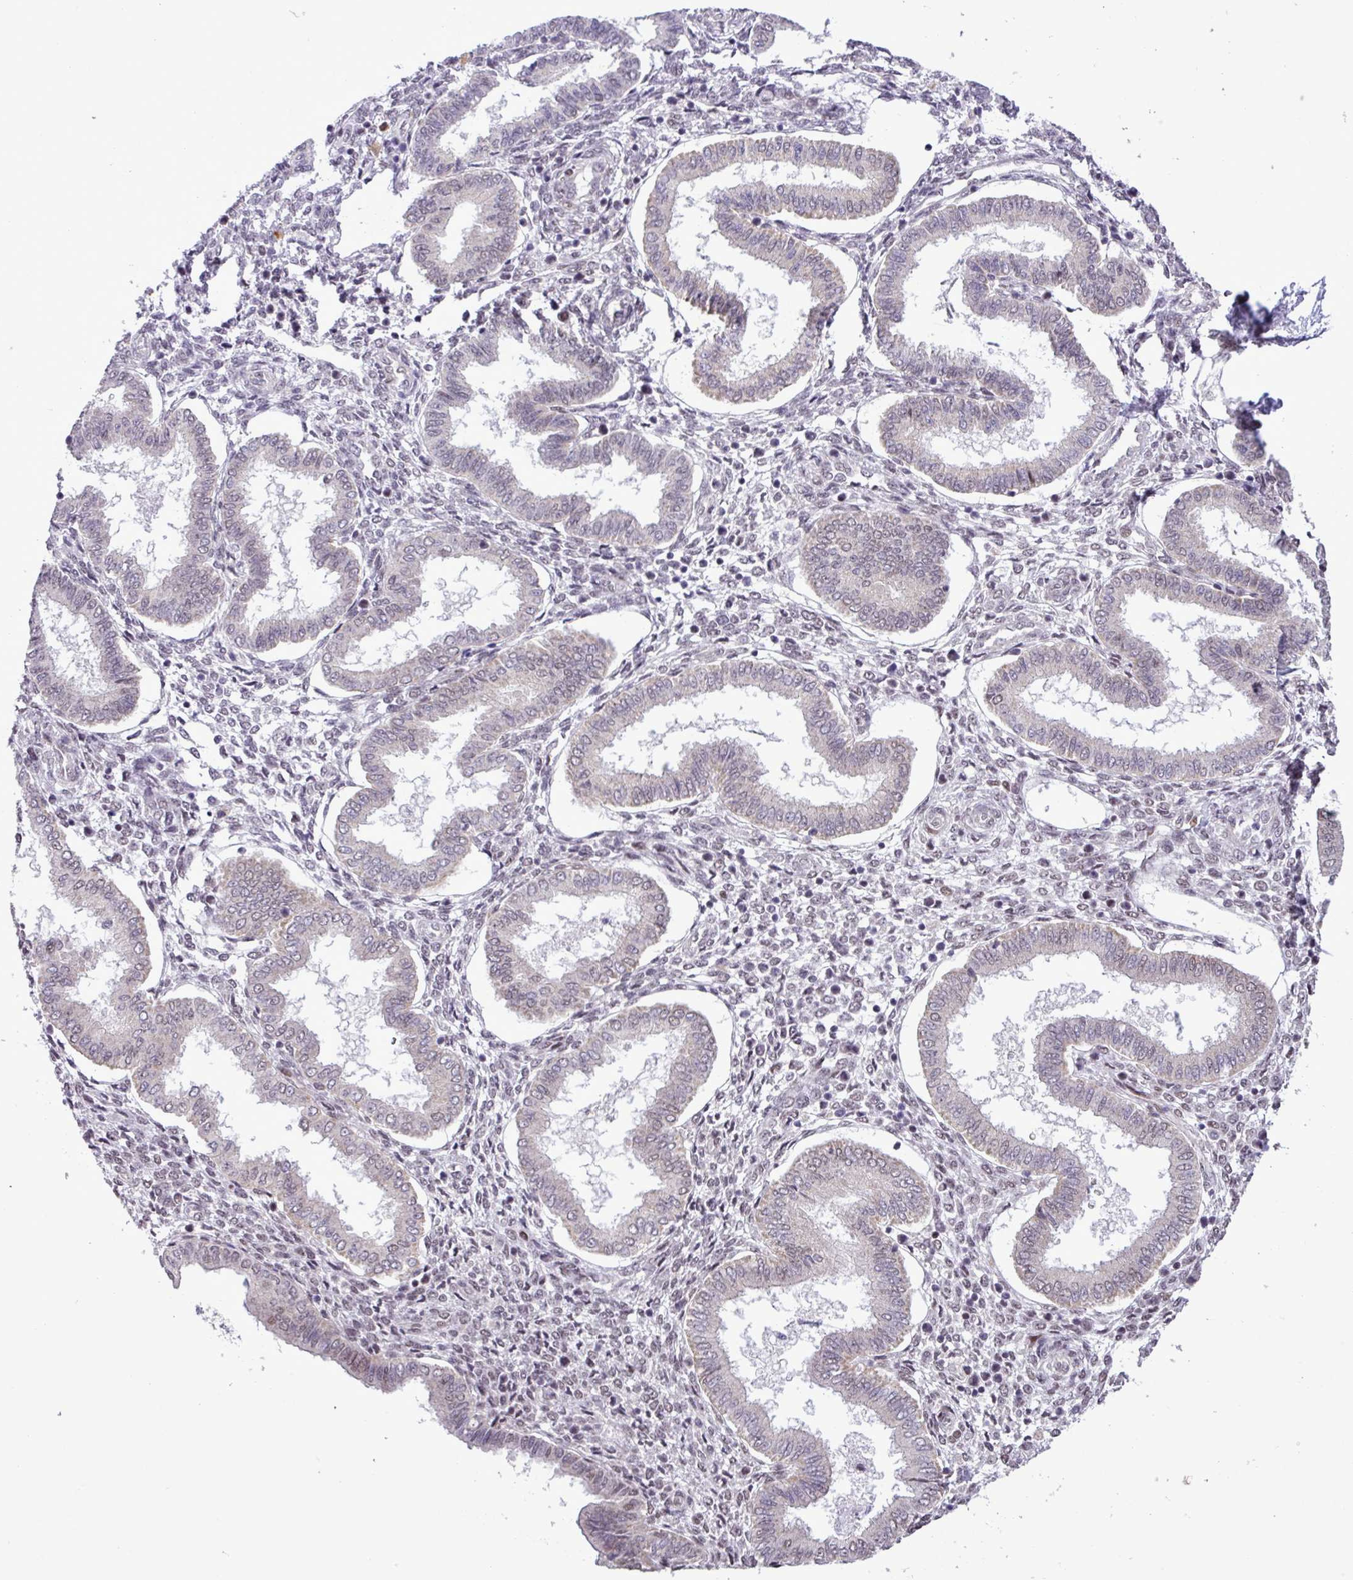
{"staining": {"intensity": "negative", "quantity": "none", "location": "none"}, "tissue": "endometrium", "cell_type": "Cells in endometrial stroma", "image_type": "normal", "snomed": [{"axis": "morphology", "description": "Normal tissue, NOS"}, {"axis": "topography", "description": "Endometrium"}], "caption": "Histopathology image shows no protein staining in cells in endometrial stroma of unremarkable endometrium.", "gene": "ZNF354A", "patient": {"sex": "female", "age": 24}}